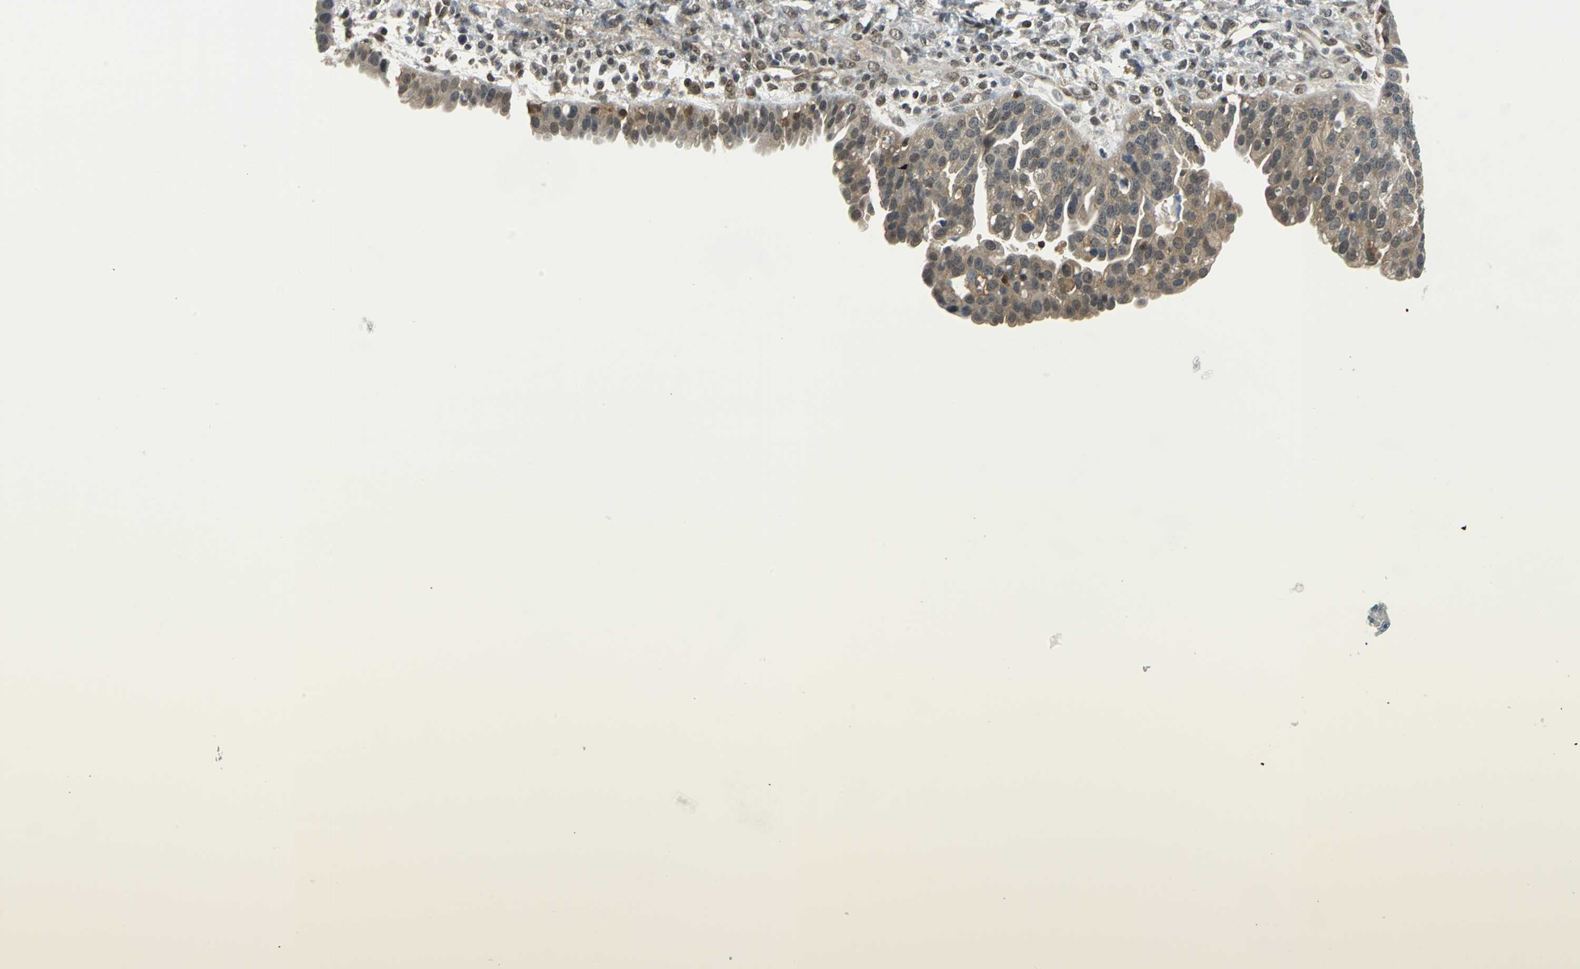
{"staining": {"intensity": "moderate", "quantity": "25%-75%", "location": "cytoplasmic/membranous,nuclear"}, "tissue": "ovarian cancer", "cell_type": "Tumor cells", "image_type": "cancer", "snomed": [{"axis": "morphology", "description": "Carcinoma, NOS"}, {"axis": "topography", "description": "Soft tissue"}, {"axis": "topography", "description": "Ovary"}], "caption": "High-power microscopy captured an immunohistochemistry photomicrograph of ovarian cancer, revealing moderate cytoplasmic/membranous and nuclear expression in approximately 25%-75% of tumor cells.", "gene": "ARPC3", "patient": {"sex": "female", "age": 54}}